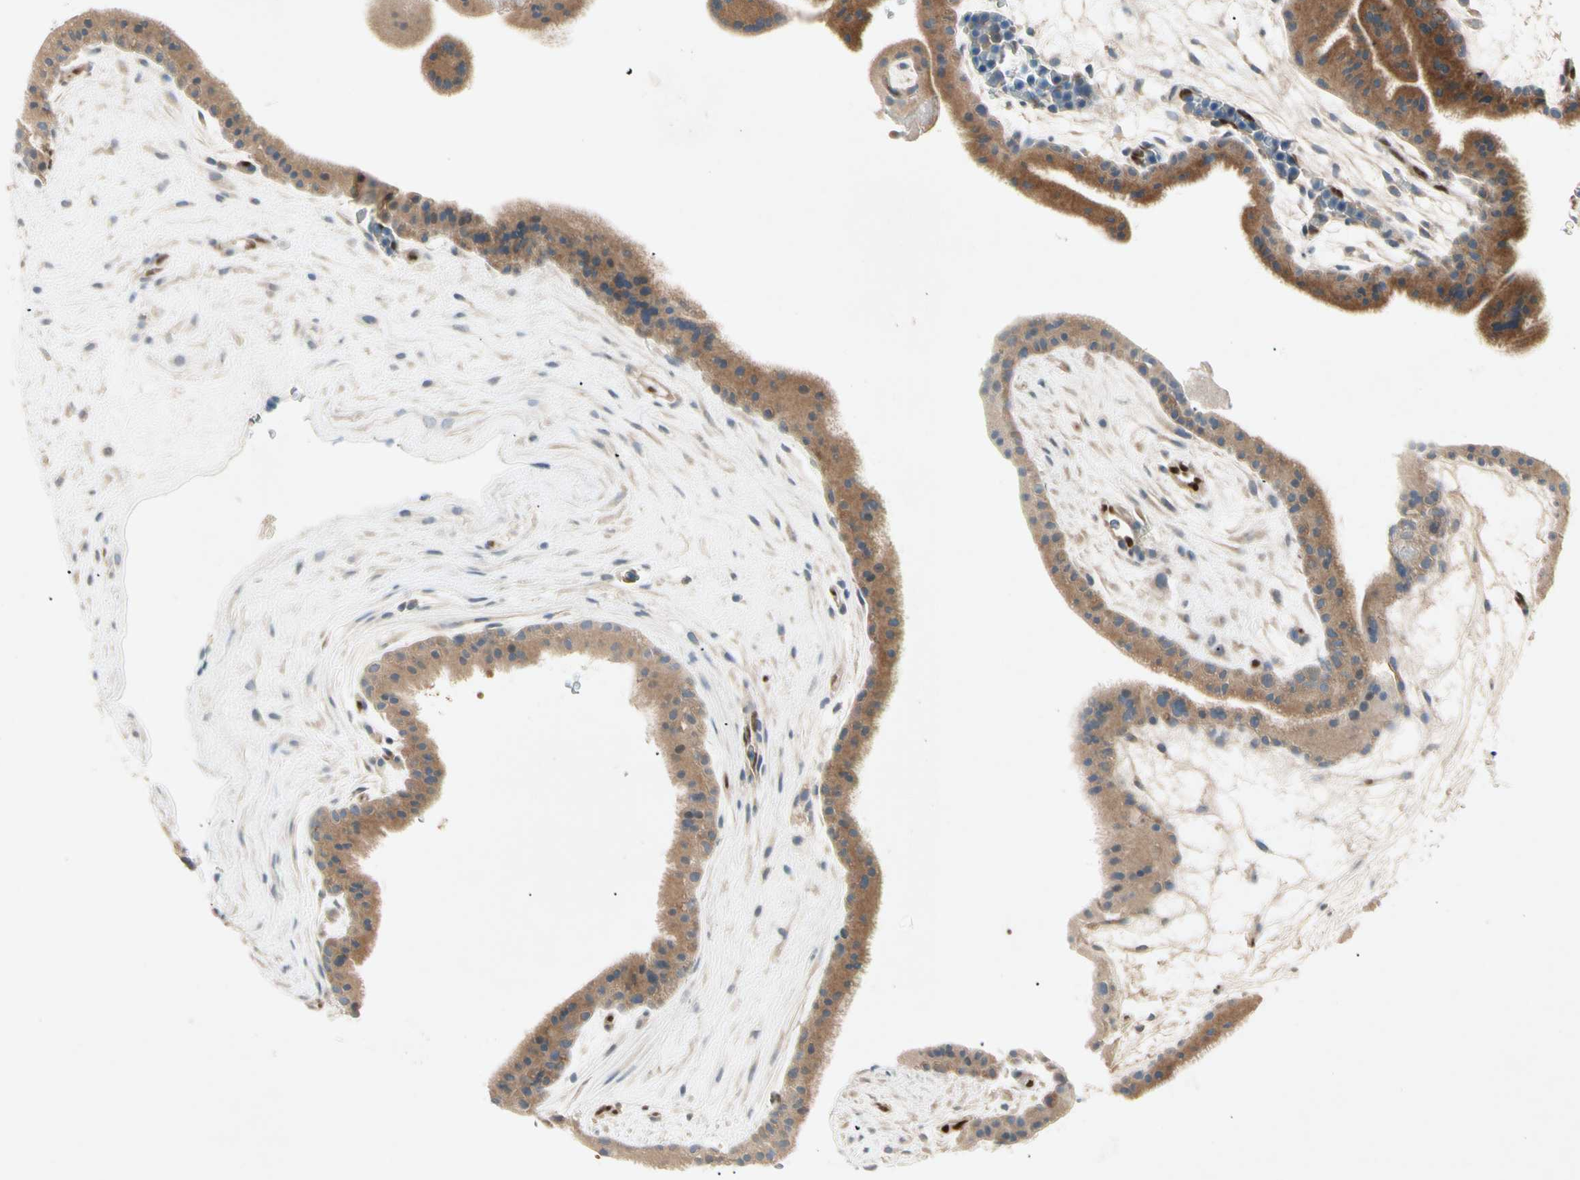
{"staining": {"intensity": "moderate", "quantity": ">75%", "location": "cytoplasmic/membranous"}, "tissue": "placenta", "cell_type": "Trophoblastic cells", "image_type": "normal", "snomed": [{"axis": "morphology", "description": "Normal tissue, NOS"}, {"axis": "topography", "description": "Placenta"}], "caption": "DAB immunohistochemical staining of unremarkable placenta displays moderate cytoplasmic/membranous protein expression in about >75% of trophoblastic cells.", "gene": "IL1R1", "patient": {"sex": "female", "age": 19}}